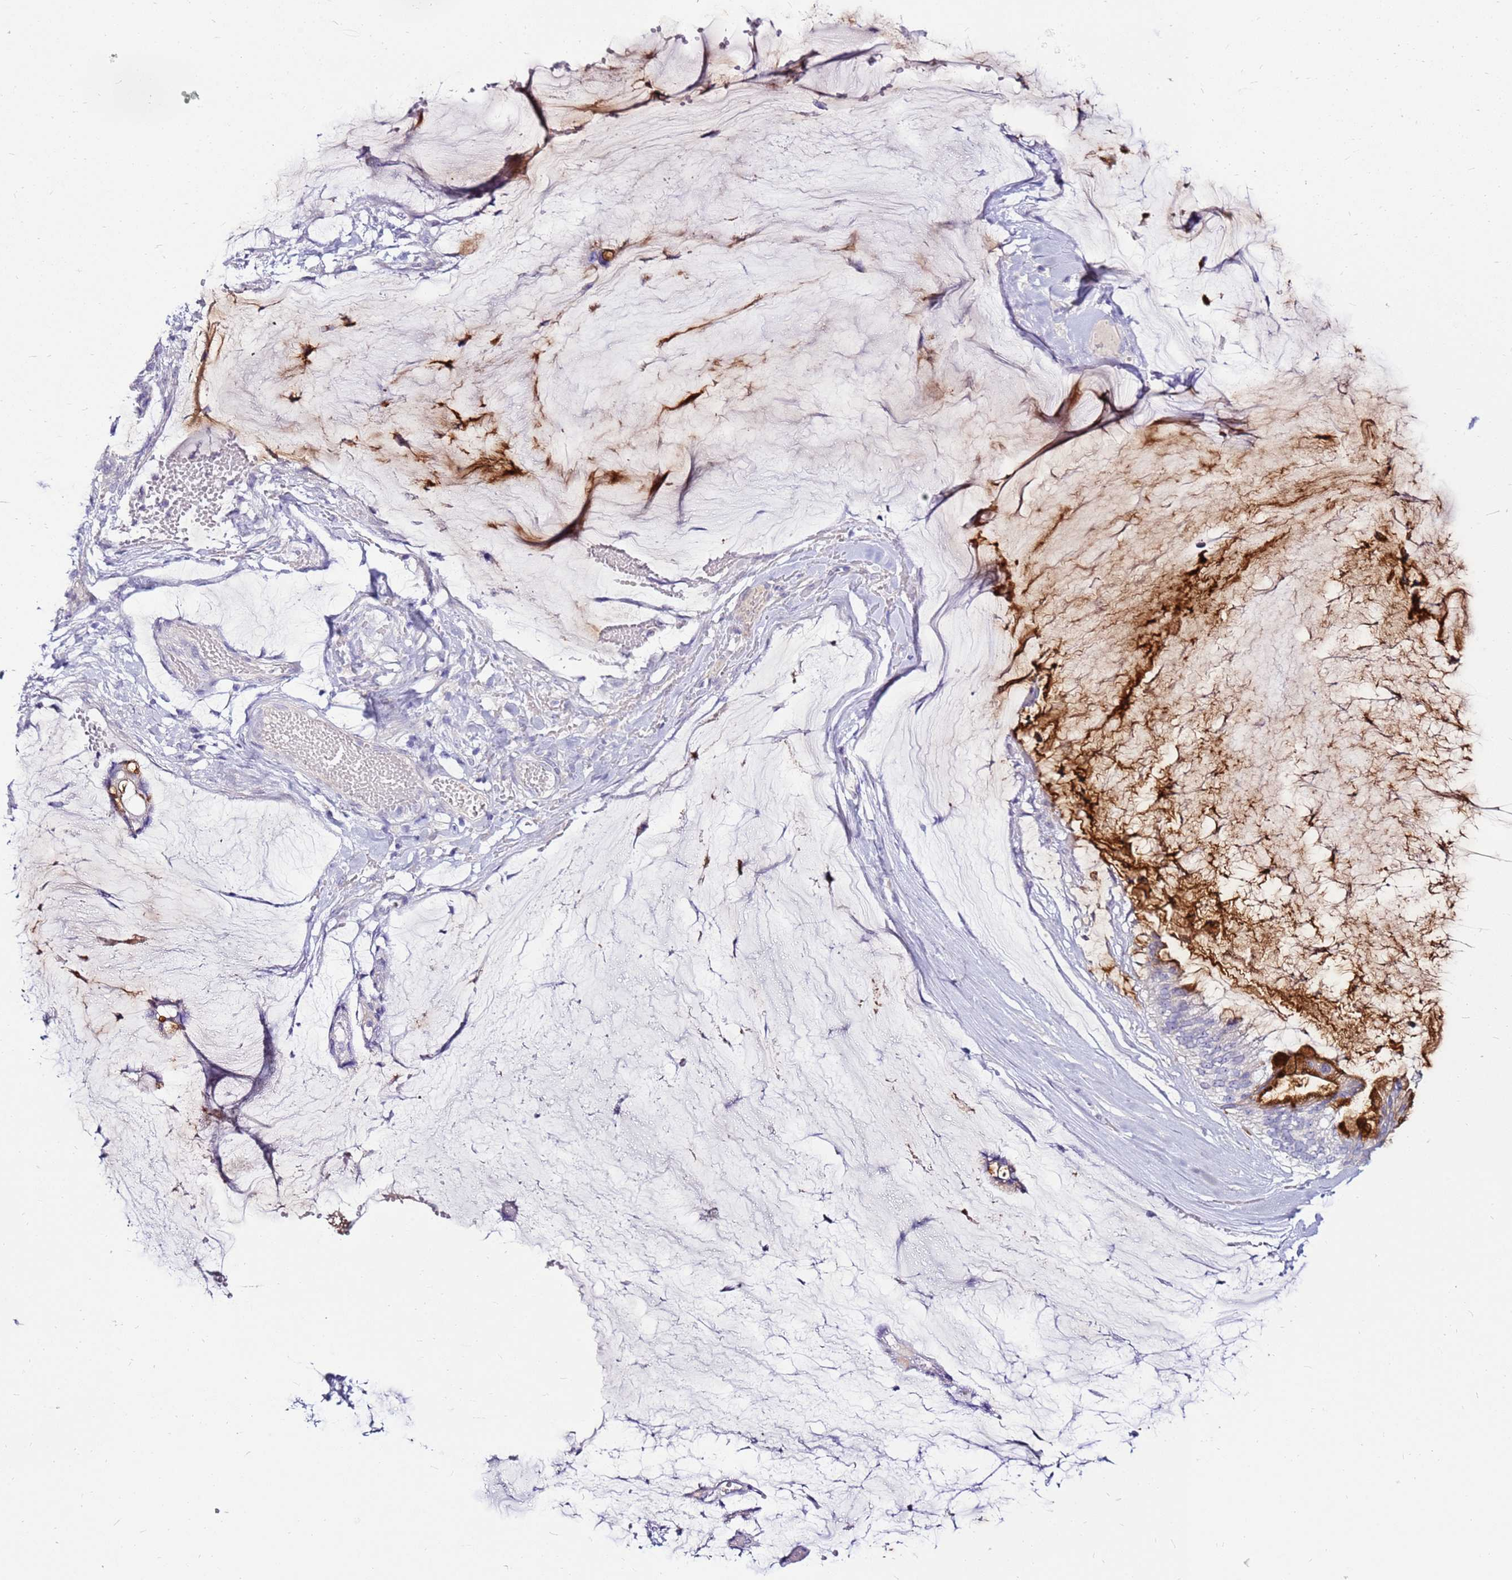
{"staining": {"intensity": "strong", "quantity": "<25%", "location": "cytoplasmic/membranous"}, "tissue": "ovarian cancer", "cell_type": "Tumor cells", "image_type": "cancer", "snomed": [{"axis": "morphology", "description": "Cystadenocarcinoma, mucinous, NOS"}, {"axis": "topography", "description": "Ovary"}], "caption": "DAB immunohistochemical staining of human ovarian cancer shows strong cytoplasmic/membranous protein positivity in about <25% of tumor cells.", "gene": "DCDC2B", "patient": {"sex": "female", "age": 39}}